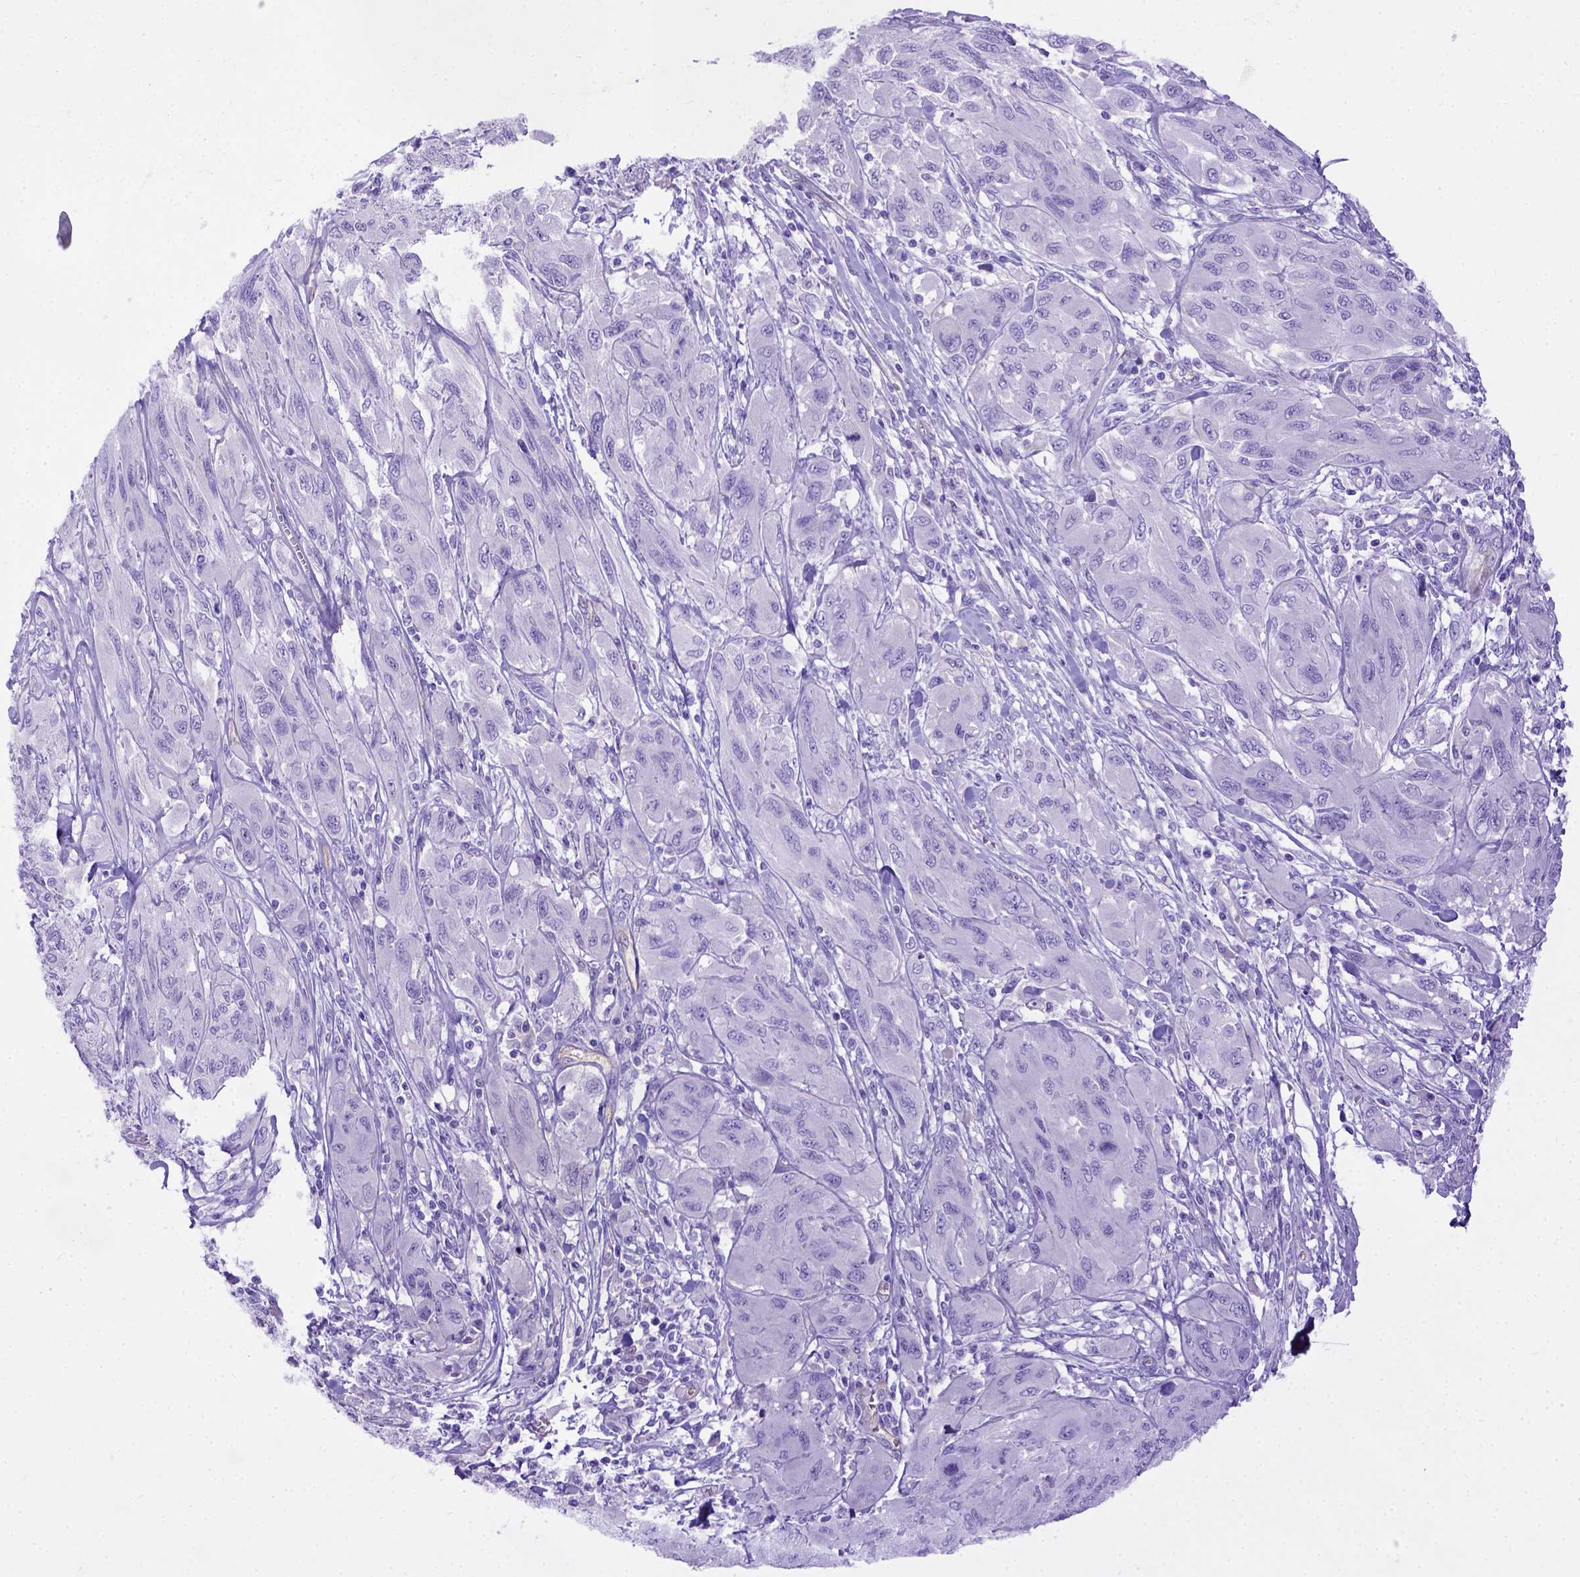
{"staining": {"intensity": "negative", "quantity": "none", "location": "none"}, "tissue": "melanoma", "cell_type": "Tumor cells", "image_type": "cancer", "snomed": [{"axis": "morphology", "description": "Malignant melanoma, NOS"}, {"axis": "topography", "description": "Skin"}], "caption": "IHC photomicrograph of melanoma stained for a protein (brown), which shows no positivity in tumor cells.", "gene": "LRRC18", "patient": {"sex": "female", "age": 91}}